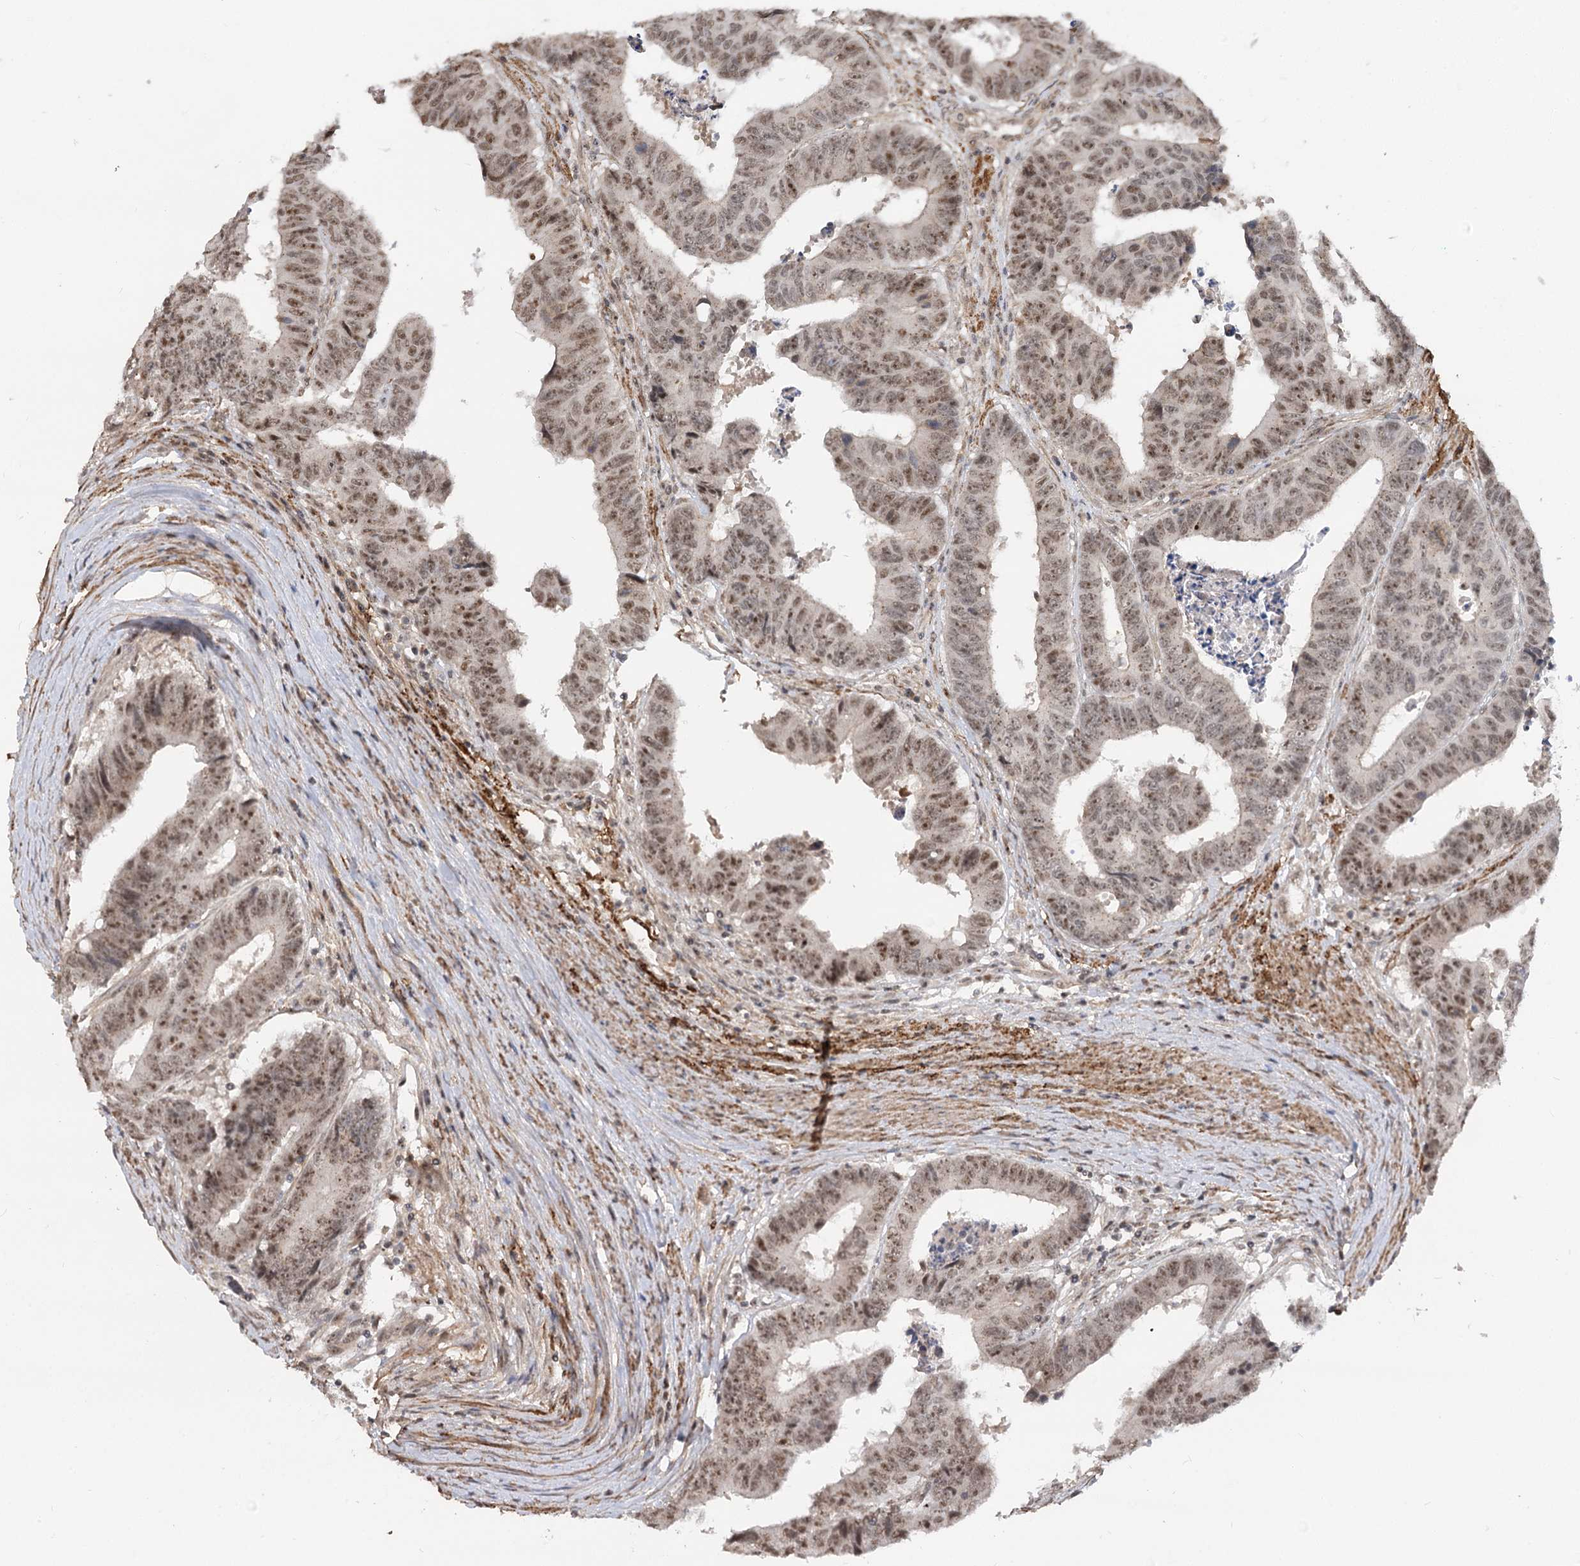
{"staining": {"intensity": "moderate", "quantity": ">75%", "location": "nuclear"}, "tissue": "colorectal cancer", "cell_type": "Tumor cells", "image_type": "cancer", "snomed": [{"axis": "morphology", "description": "Adenocarcinoma, NOS"}, {"axis": "topography", "description": "Rectum"}], "caption": "Colorectal cancer (adenocarcinoma) stained for a protein shows moderate nuclear positivity in tumor cells. Immunohistochemistry stains the protein of interest in brown and the nuclei are stained blue.", "gene": "GNL3L", "patient": {"sex": "male", "age": 84}}